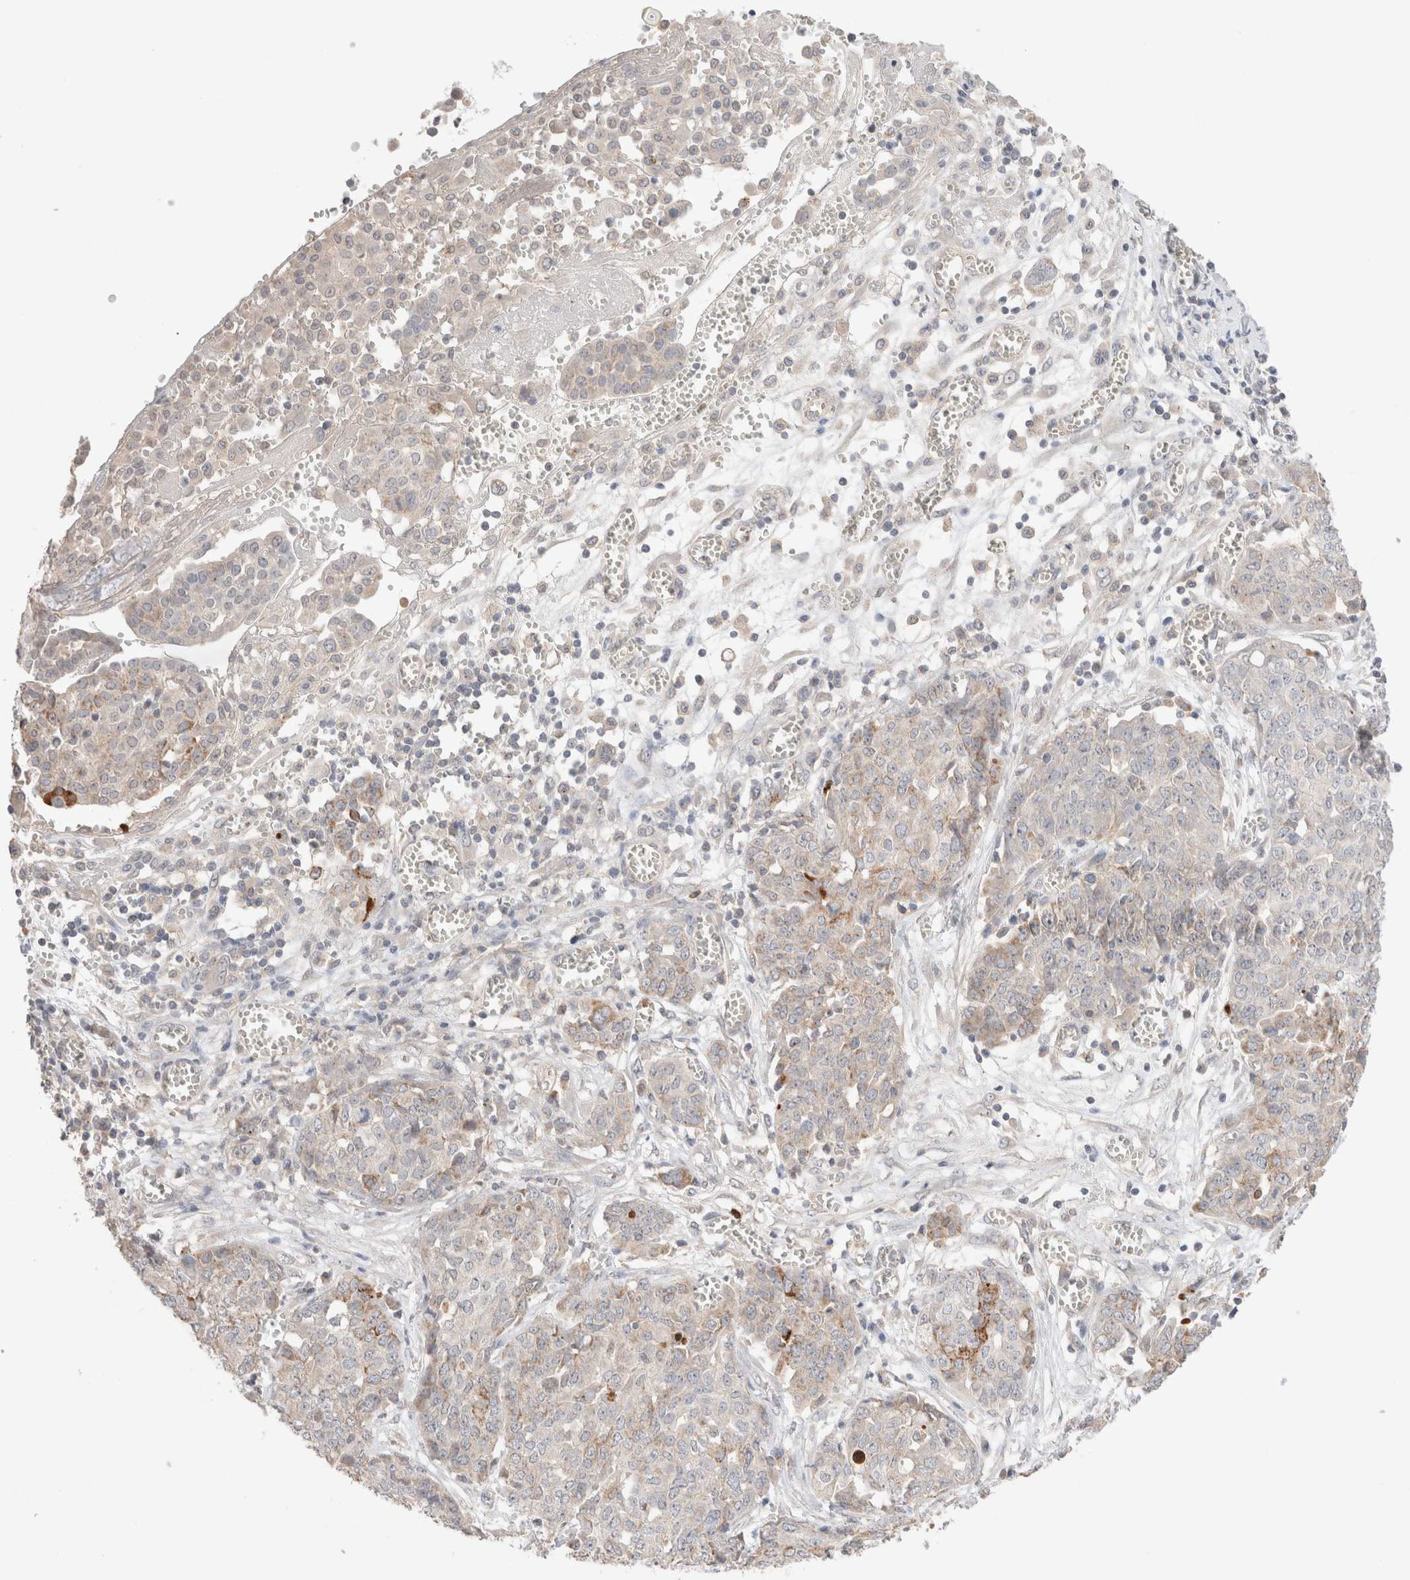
{"staining": {"intensity": "moderate", "quantity": "<25%", "location": "cytoplasmic/membranous"}, "tissue": "ovarian cancer", "cell_type": "Tumor cells", "image_type": "cancer", "snomed": [{"axis": "morphology", "description": "Cystadenocarcinoma, serous, NOS"}, {"axis": "topography", "description": "Soft tissue"}, {"axis": "topography", "description": "Ovary"}], "caption": "Tumor cells reveal low levels of moderate cytoplasmic/membranous positivity in approximately <25% of cells in human ovarian cancer.", "gene": "TRIM41", "patient": {"sex": "female", "age": 57}}